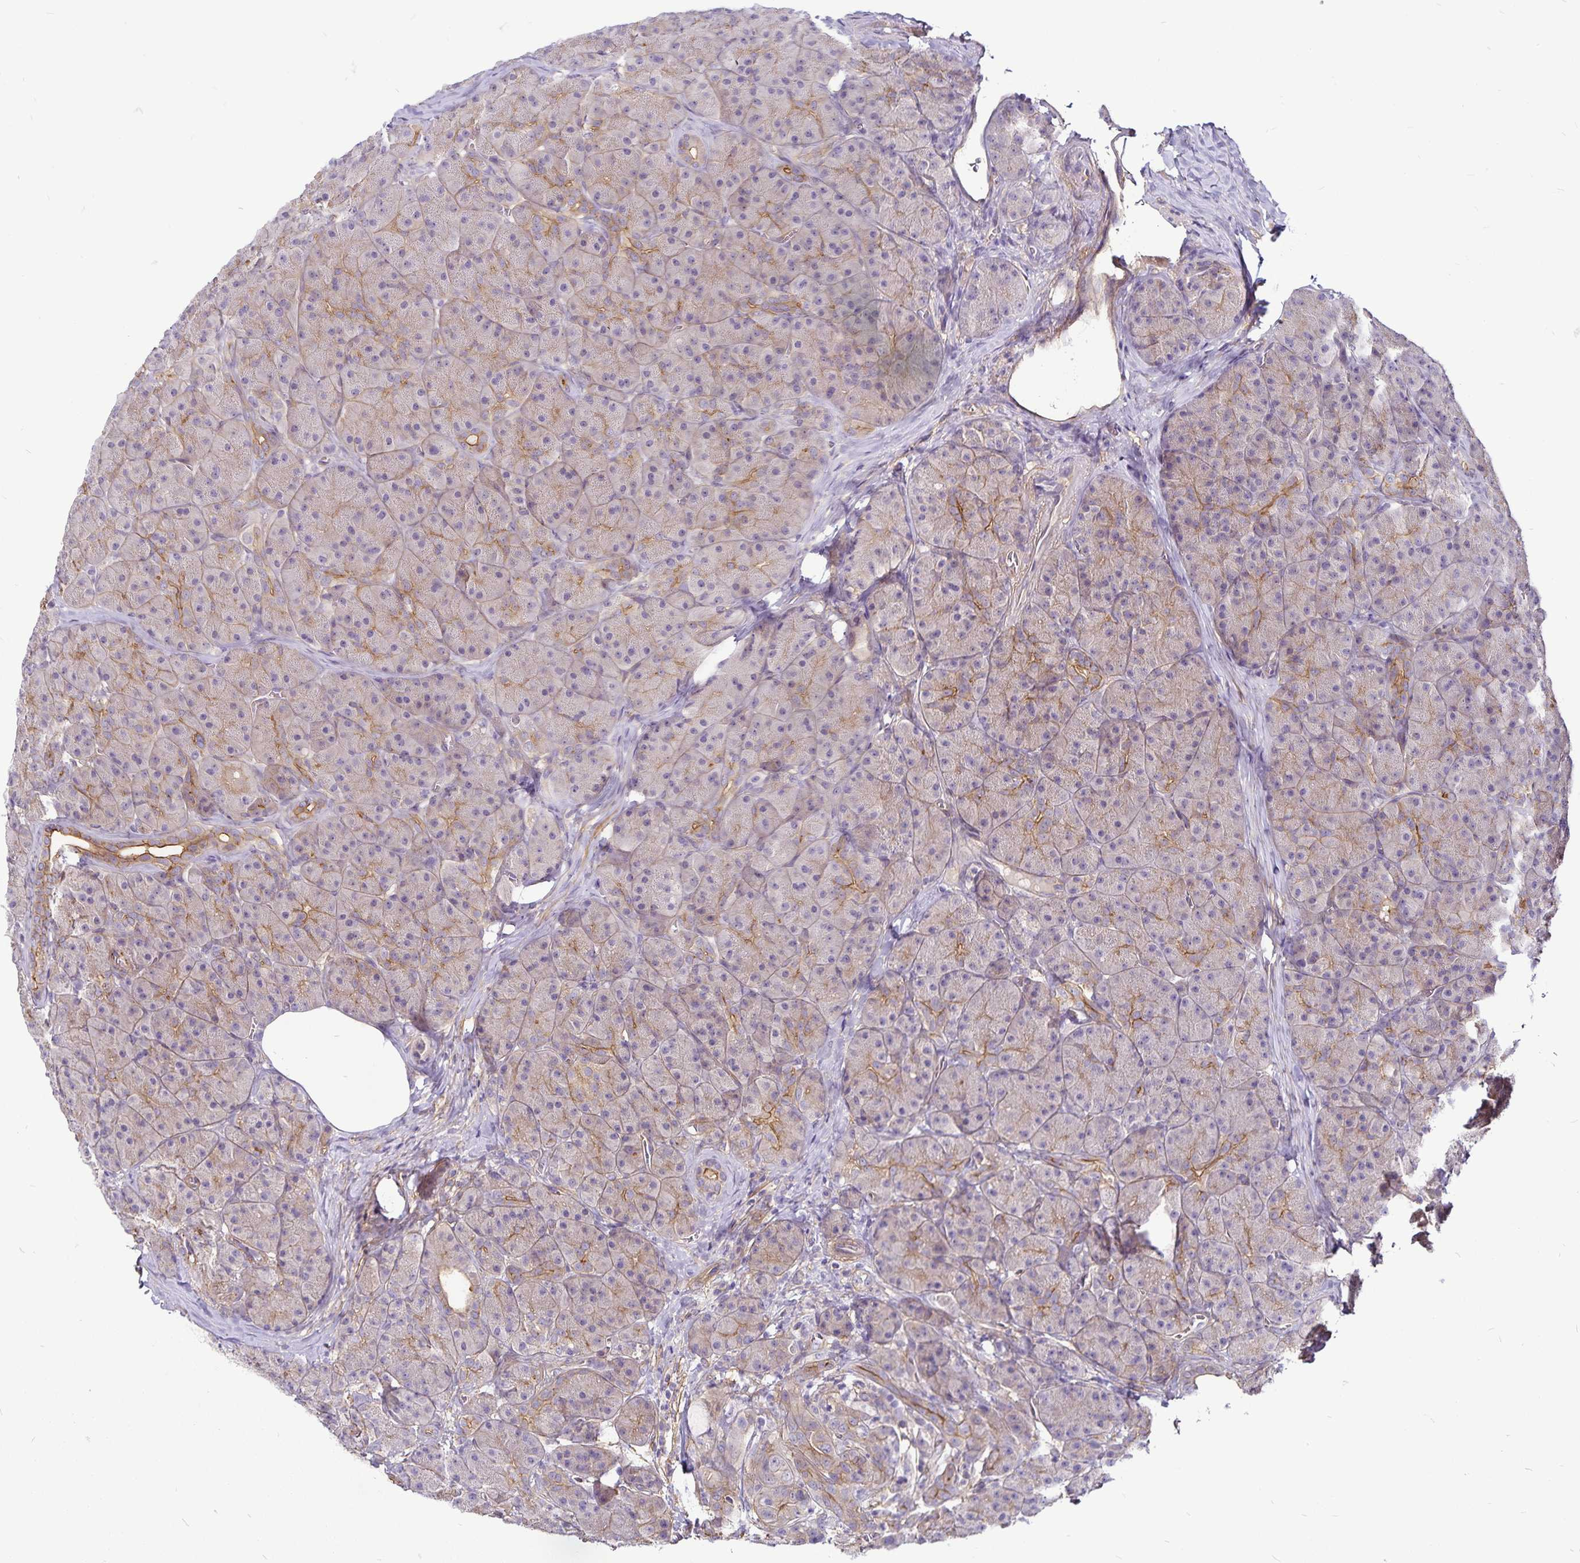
{"staining": {"intensity": "moderate", "quantity": "<25%", "location": "cytoplasmic/membranous"}, "tissue": "pancreas", "cell_type": "Exocrine glandular cells", "image_type": "normal", "snomed": [{"axis": "morphology", "description": "Normal tissue, NOS"}, {"axis": "topography", "description": "Pancreas"}], "caption": "Normal pancreas reveals moderate cytoplasmic/membranous positivity in approximately <25% of exocrine glandular cells, visualized by immunohistochemistry. Nuclei are stained in blue.", "gene": "GNG12", "patient": {"sex": "male", "age": 57}}